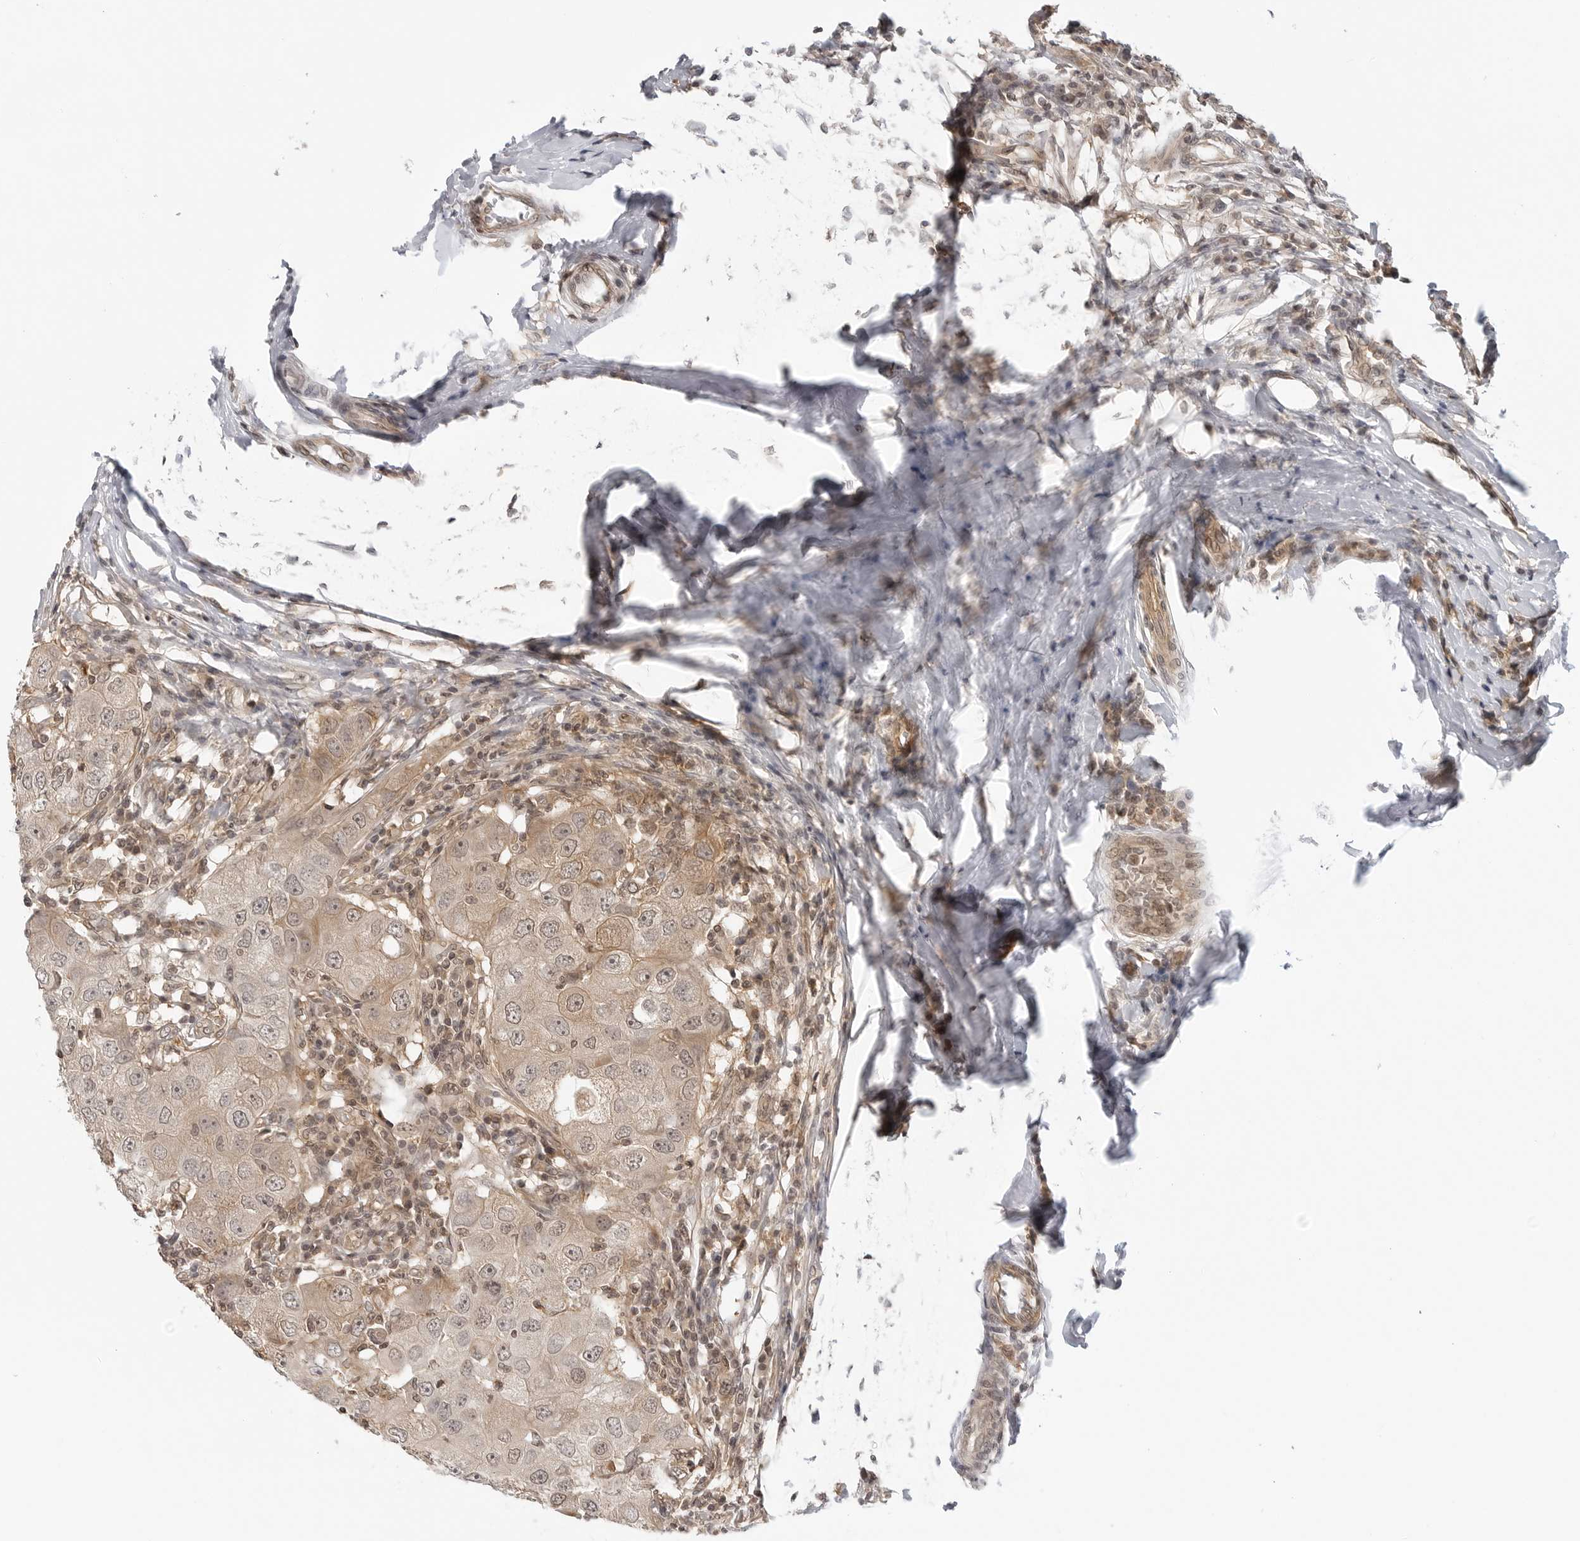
{"staining": {"intensity": "weak", "quantity": ">75%", "location": "cytoplasmic/membranous,nuclear"}, "tissue": "breast cancer", "cell_type": "Tumor cells", "image_type": "cancer", "snomed": [{"axis": "morphology", "description": "Duct carcinoma"}, {"axis": "topography", "description": "Breast"}], "caption": "Breast cancer (invasive ductal carcinoma) stained with DAB (3,3'-diaminobenzidine) immunohistochemistry demonstrates low levels of weak cytoplasmic/membranous and nuclear staining in about >75% of tumor cells.", "gene": "MAP2K5", "patient": {"sex": "female", "age": 27}}